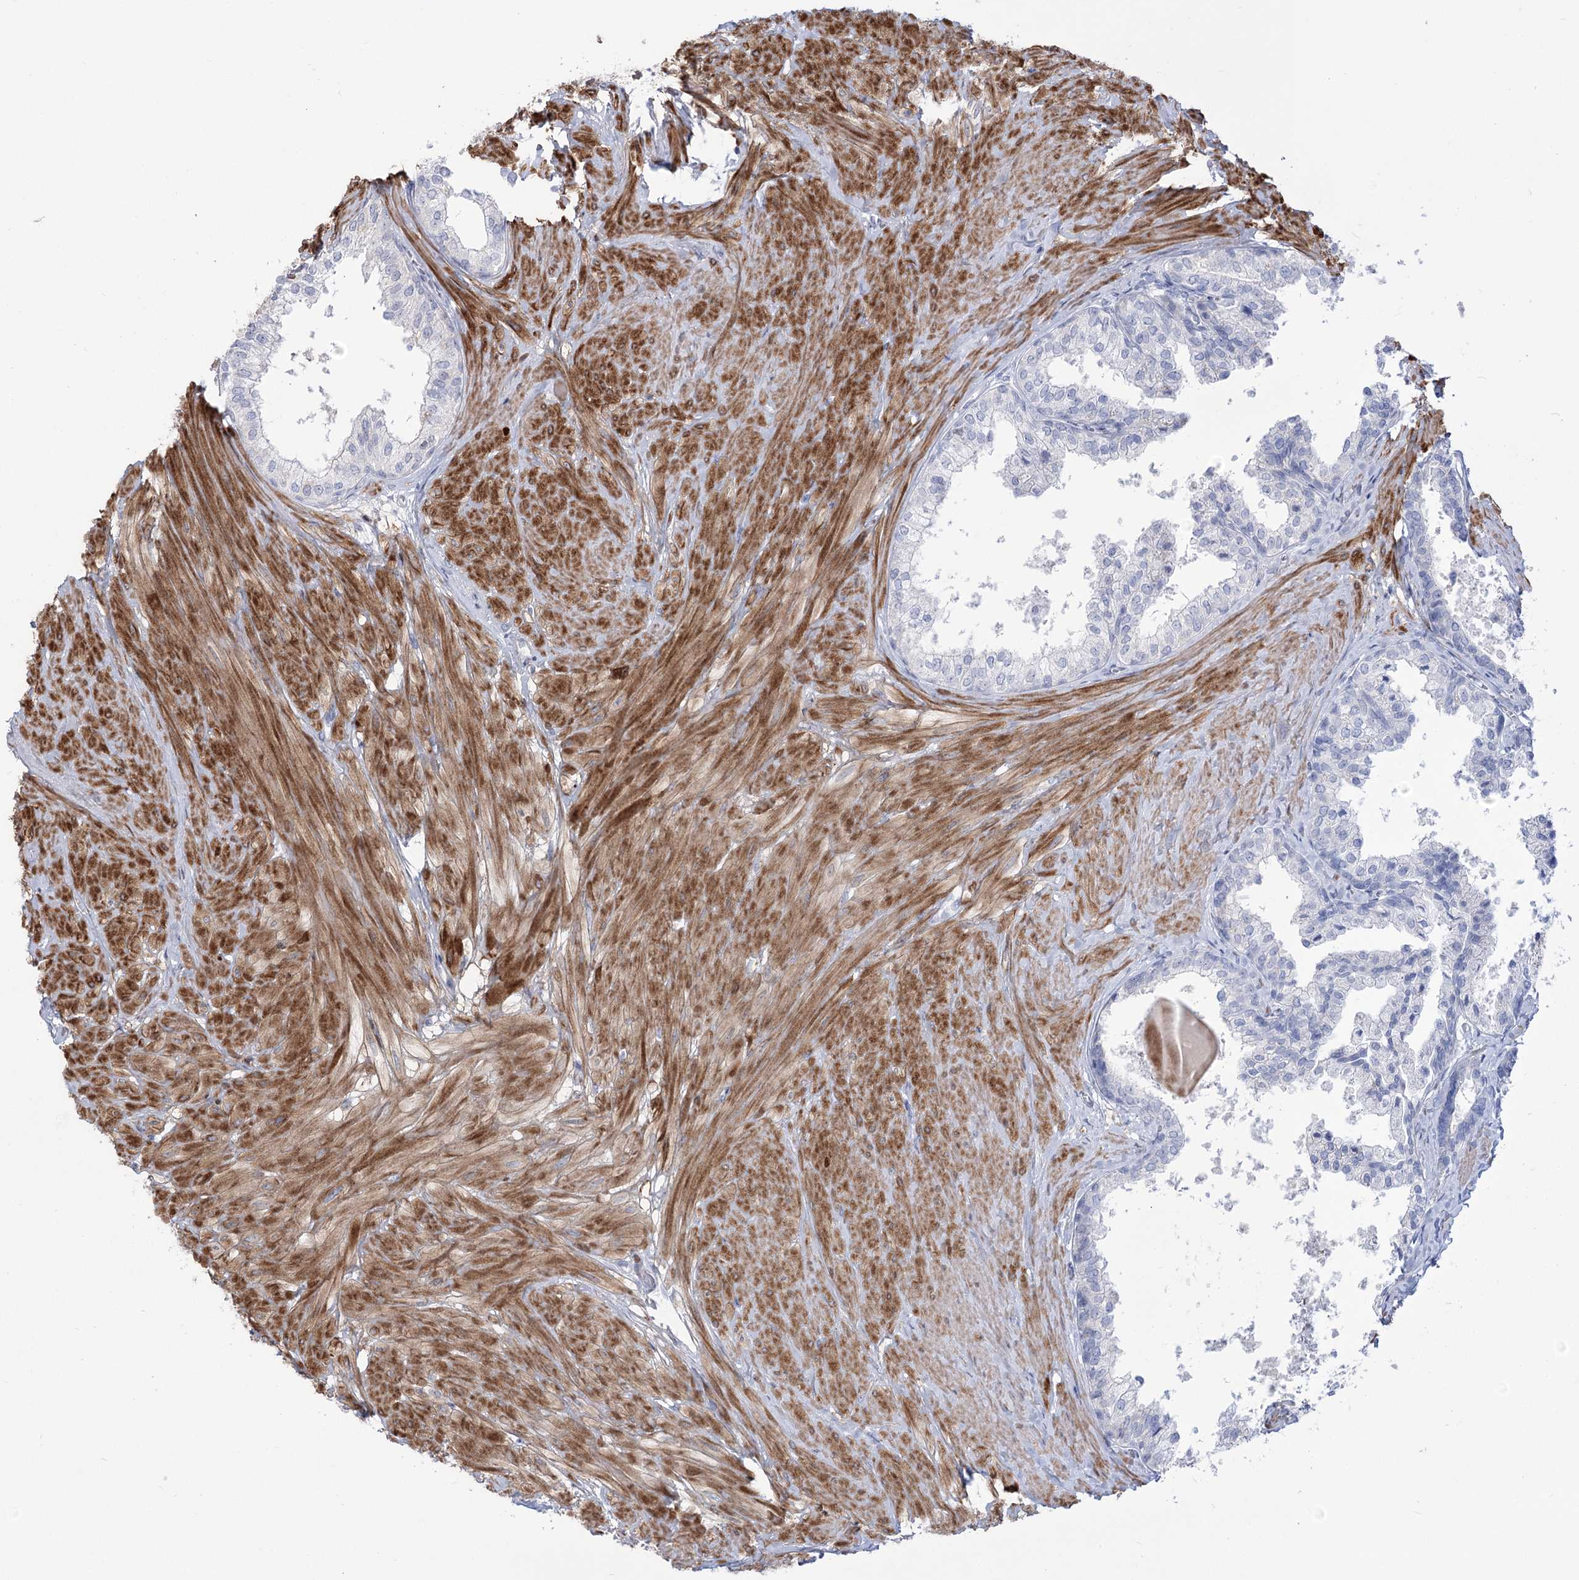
{"staining": {"intensity": "negative", "quantity": "none", "location": "none"}, "tissue": "prostate", "cell_type": "Glandular cells", "image_type": "normal", "snomed": [{"axis": "morphology", "description": "Normal tissue, NOS"}, {"axis": "topography", "description": "Prostate"}], "caption": "Protein analysis of benign prostate demonstrates no significant positivity in glandular cells. Brightfield microscopy of immunohistochemistry (IHC) stained with DAB (3,3'-diaminobenzidine) (brown) and hematoxylin (blue), captured at high magnification.", "gene": "ANKRD23", "patient": {"sex": "male", "age": 48}}